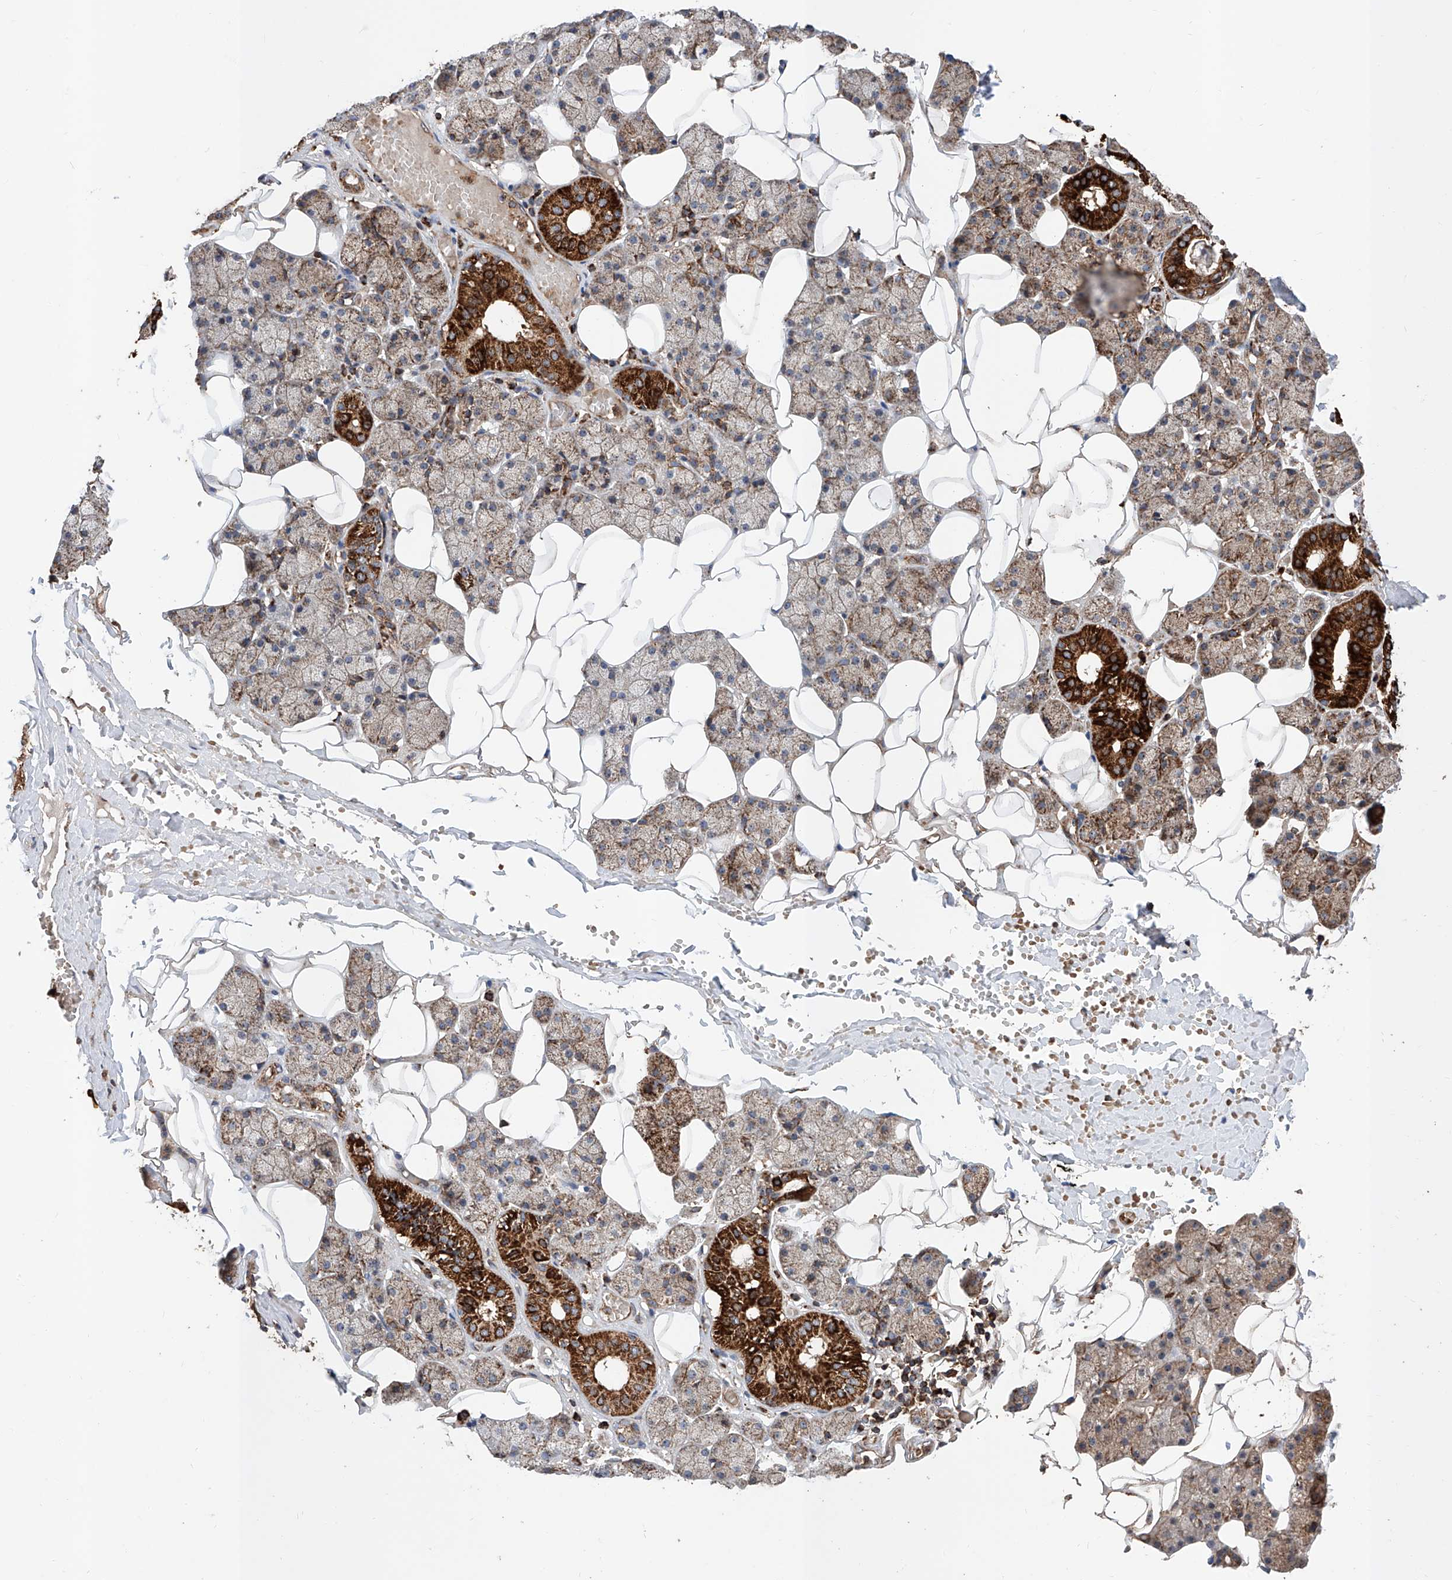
{"staining": {"intensity": "strong", "quantity": "25%-75%", "location": "cytoplasmic/membranous"}, "tissue": "salivary gland", "cell_type": "Glandular cells", "image_type": "normal", "snomed": [{"axis": "morphology", "description": "Normal tissue, NOS"}, {"axis": "topography", "description": "Salivary gland"}], "caption": "Glandular cells demonstrate strong cytoplasmic/membranous staining in about 25%-75% of cells in benign salivary gland. (DAB = brown stain, brightfield microscopy at high magnification).", "gene": "PISD", "patient": {"sex": "female", "age": 33}}